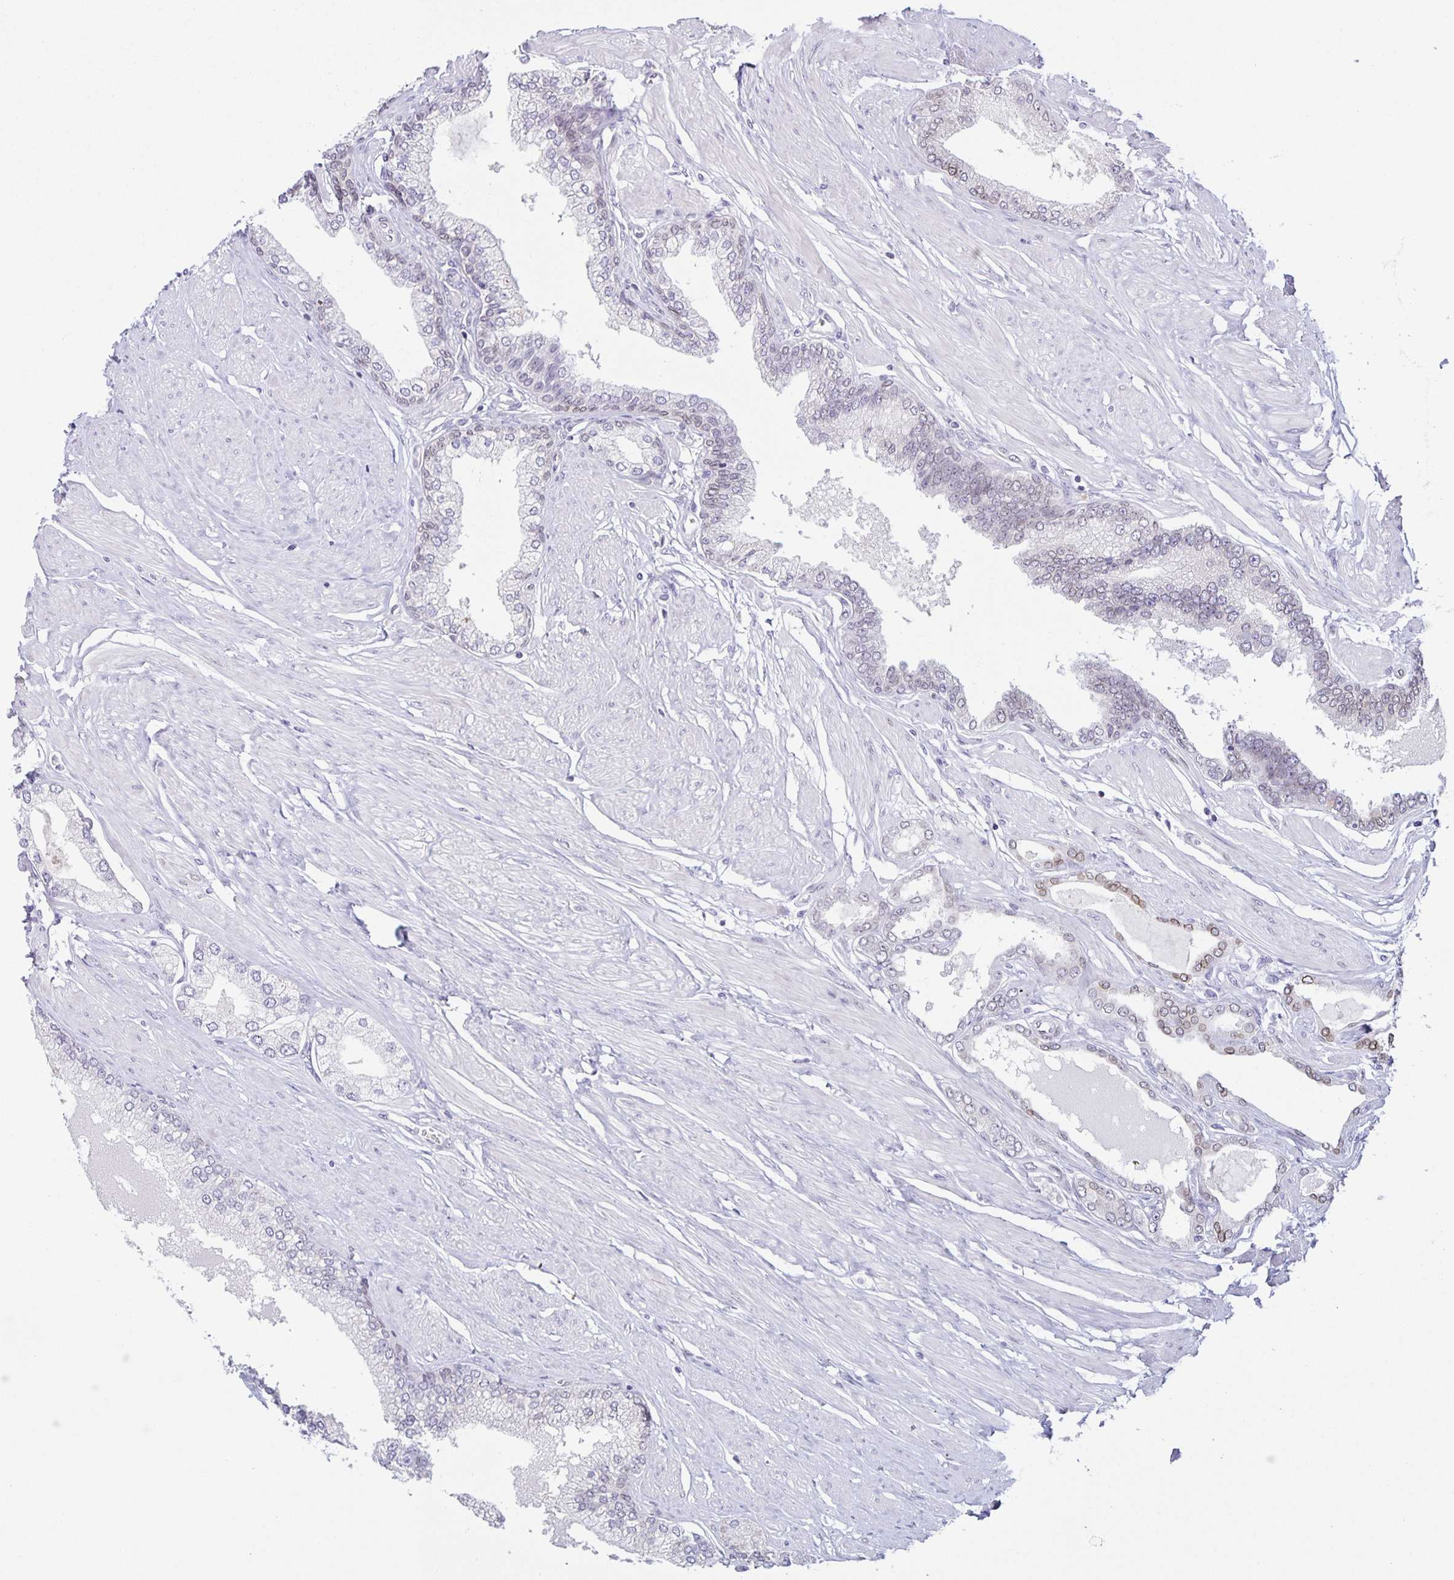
{"staining": {"intensity": "weak", "quantity": "25%-75%", "location": "cytoplasmic/membranous,nuclear"}, "tissue": "prostate cancer", "cell_type": "Tumor cells", "image_type": "cancer", "snomed": [{"axis": "morphology", "description": "Adenocarcinoma, Low grade"}, {"axis": "topography", "description": "Prostate"}], "caption": "Immunohistochemistry of human adenocarcinoma (low-grade) (prostate) displays low levels of weak cytoplasmic/membranous and nuclear positivity in about 25%-75% of tumor cells. The protein is stained brown, and the nuclei are stained in blue (DAB (3,3'-diaminobenzidine) IHC with brightfield microscopy, high magnification).", "gene": "SYNE2", "patient": {"sex": "male", "age": 55}}